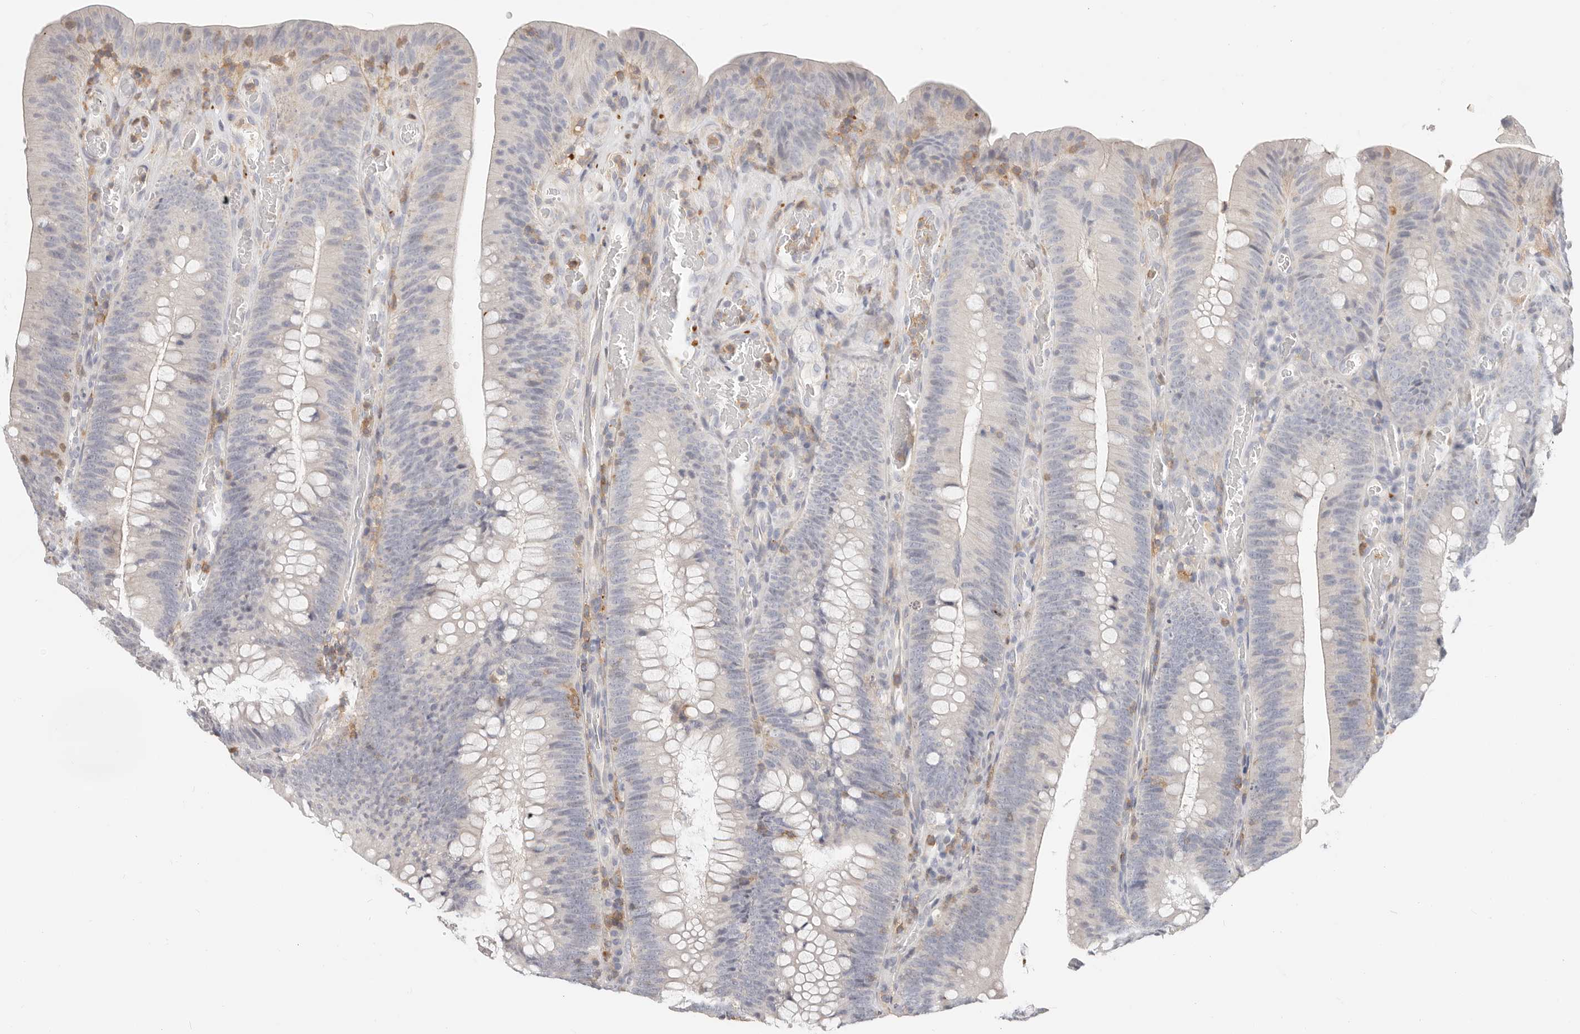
{"staining": {"intensity": "negative", "quantity": "none", "location": "none"}, "tissue": "colorectal cancer", "cell_type": "Tumor cells", "image_type": "cancer", "snomed": [{"axis": "morphology", "description": "Normal tissue, NOS"}, {"axis": "topography", "description": "Colon"}], "caption": "The IHC image has no significant staining in tumor cells of colorectal cancer tissue.", "gene": "TMEM63B", "patient": {"sex": "female", "age": 82}}